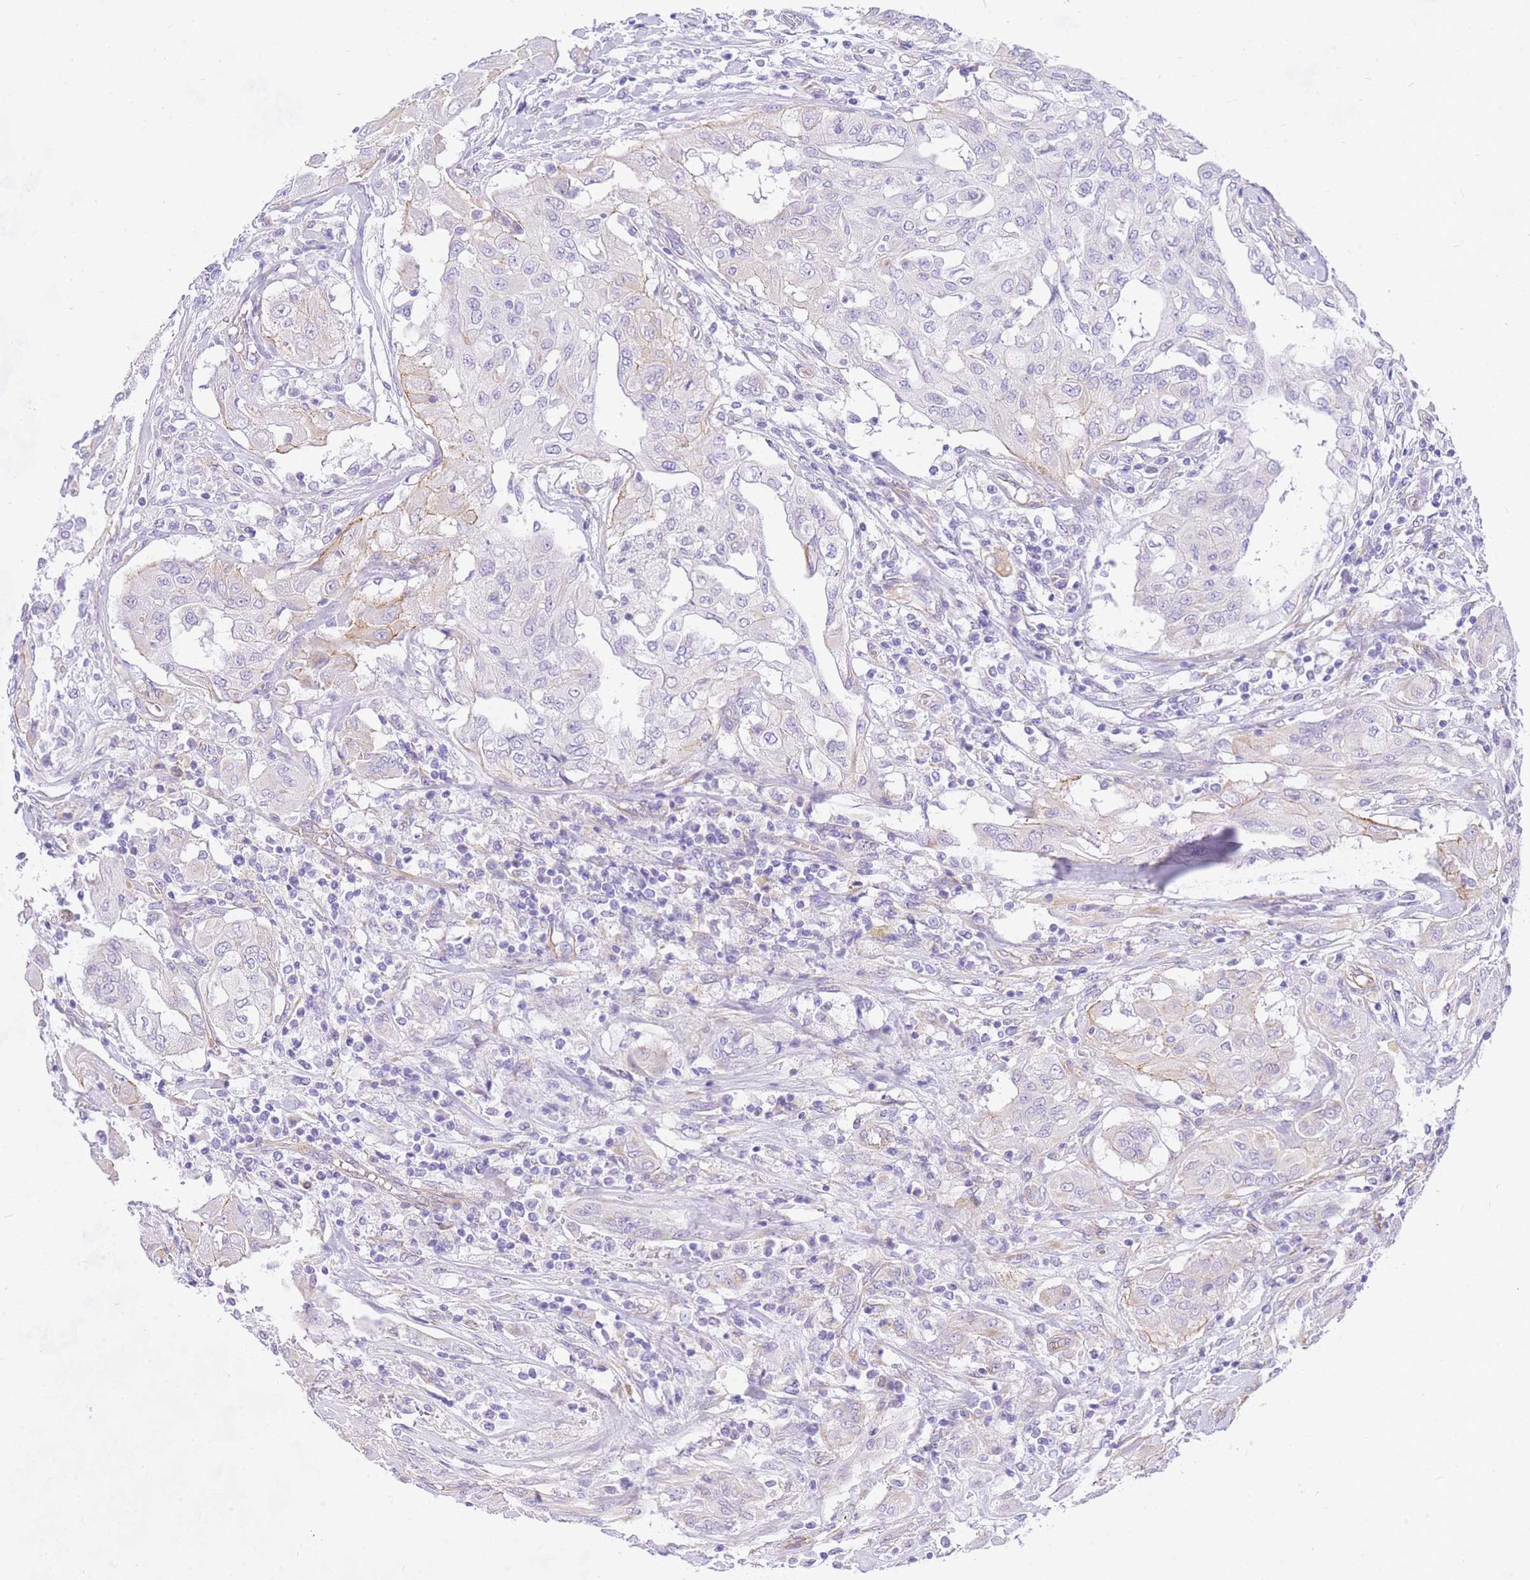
{"staining": {"intensity": "negative", "quantity": "none", "location": "none"}, "tissue": "thyroid cancer", "cell_type": "Tumor cells", "image_type": "cancer", "snomed": [{"axis": "morphology", "description": "Papillary adenocarcinoma, NOS"}, {"axis": "topography", "description": "Thyroid gland"}], "caption": "DAB (3,3'-diaminobenzidine) immunohistochemical staining of thyroid cancer displays no significant staining in tumor cells.", "gene": "SRSF12", "patient": {"sex": "female", "age": 59}}